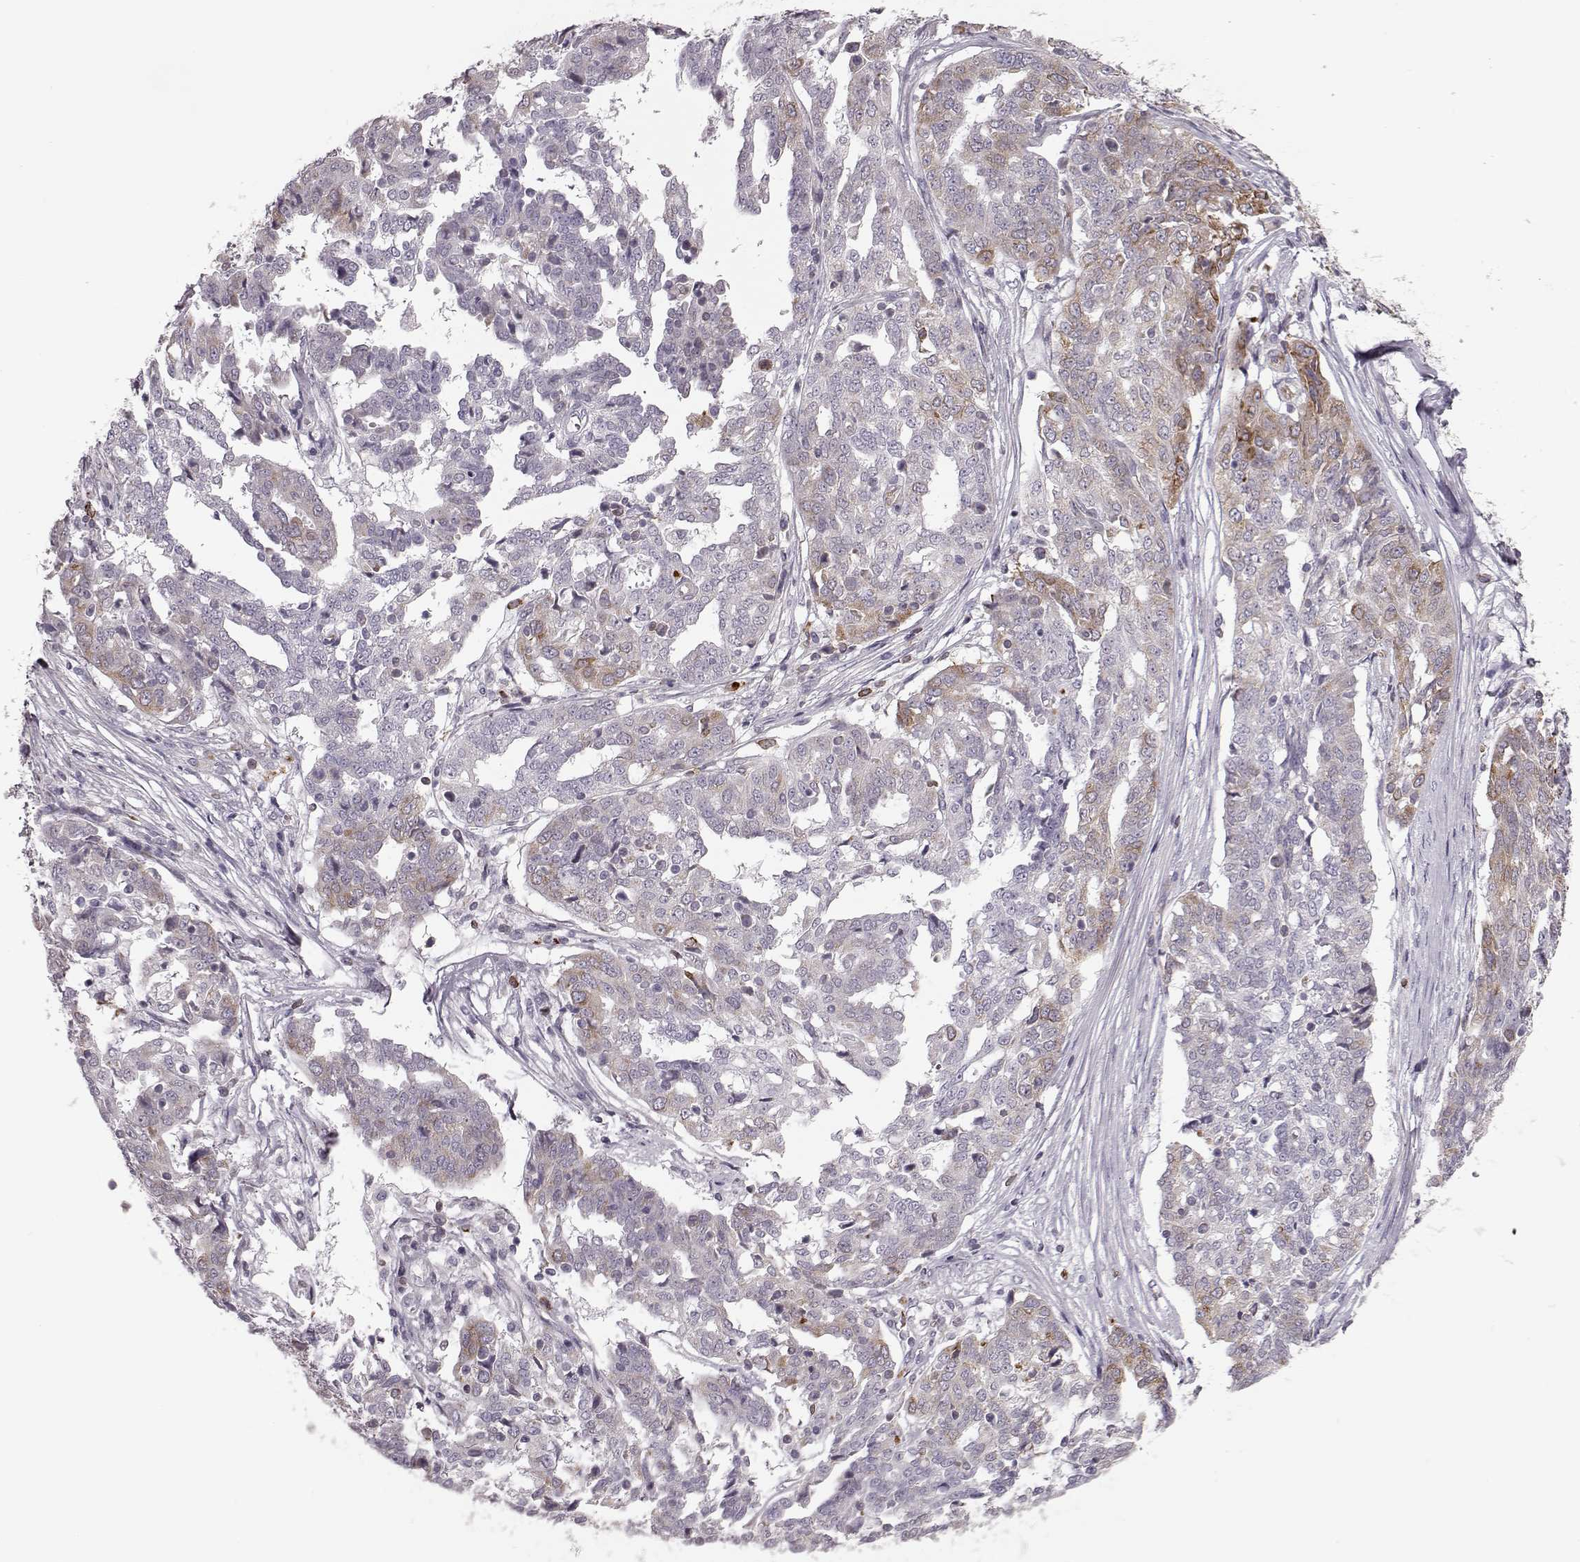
{"staining": {"intensity": "weak", "quantity": "<25%", "location": "cytoplasmic/membranous"}, "tissue": "ovarian cancer", "cell_type": "Tumor cells", "image_type": "cancer", "snomed": [{"axis": "morphology", "description": "Cystadenocarcinoma, serous, NOS"}, {"axis": "topography", "description": "Ovary"}], "caption": "Immunohistochemical staining of ovarian cancer (serous cystadenocarcinoma) exhibits no significant expression in tumor cells.", "gene": "ELOVL5", "patient": {"sex": "female", "age": 67}}